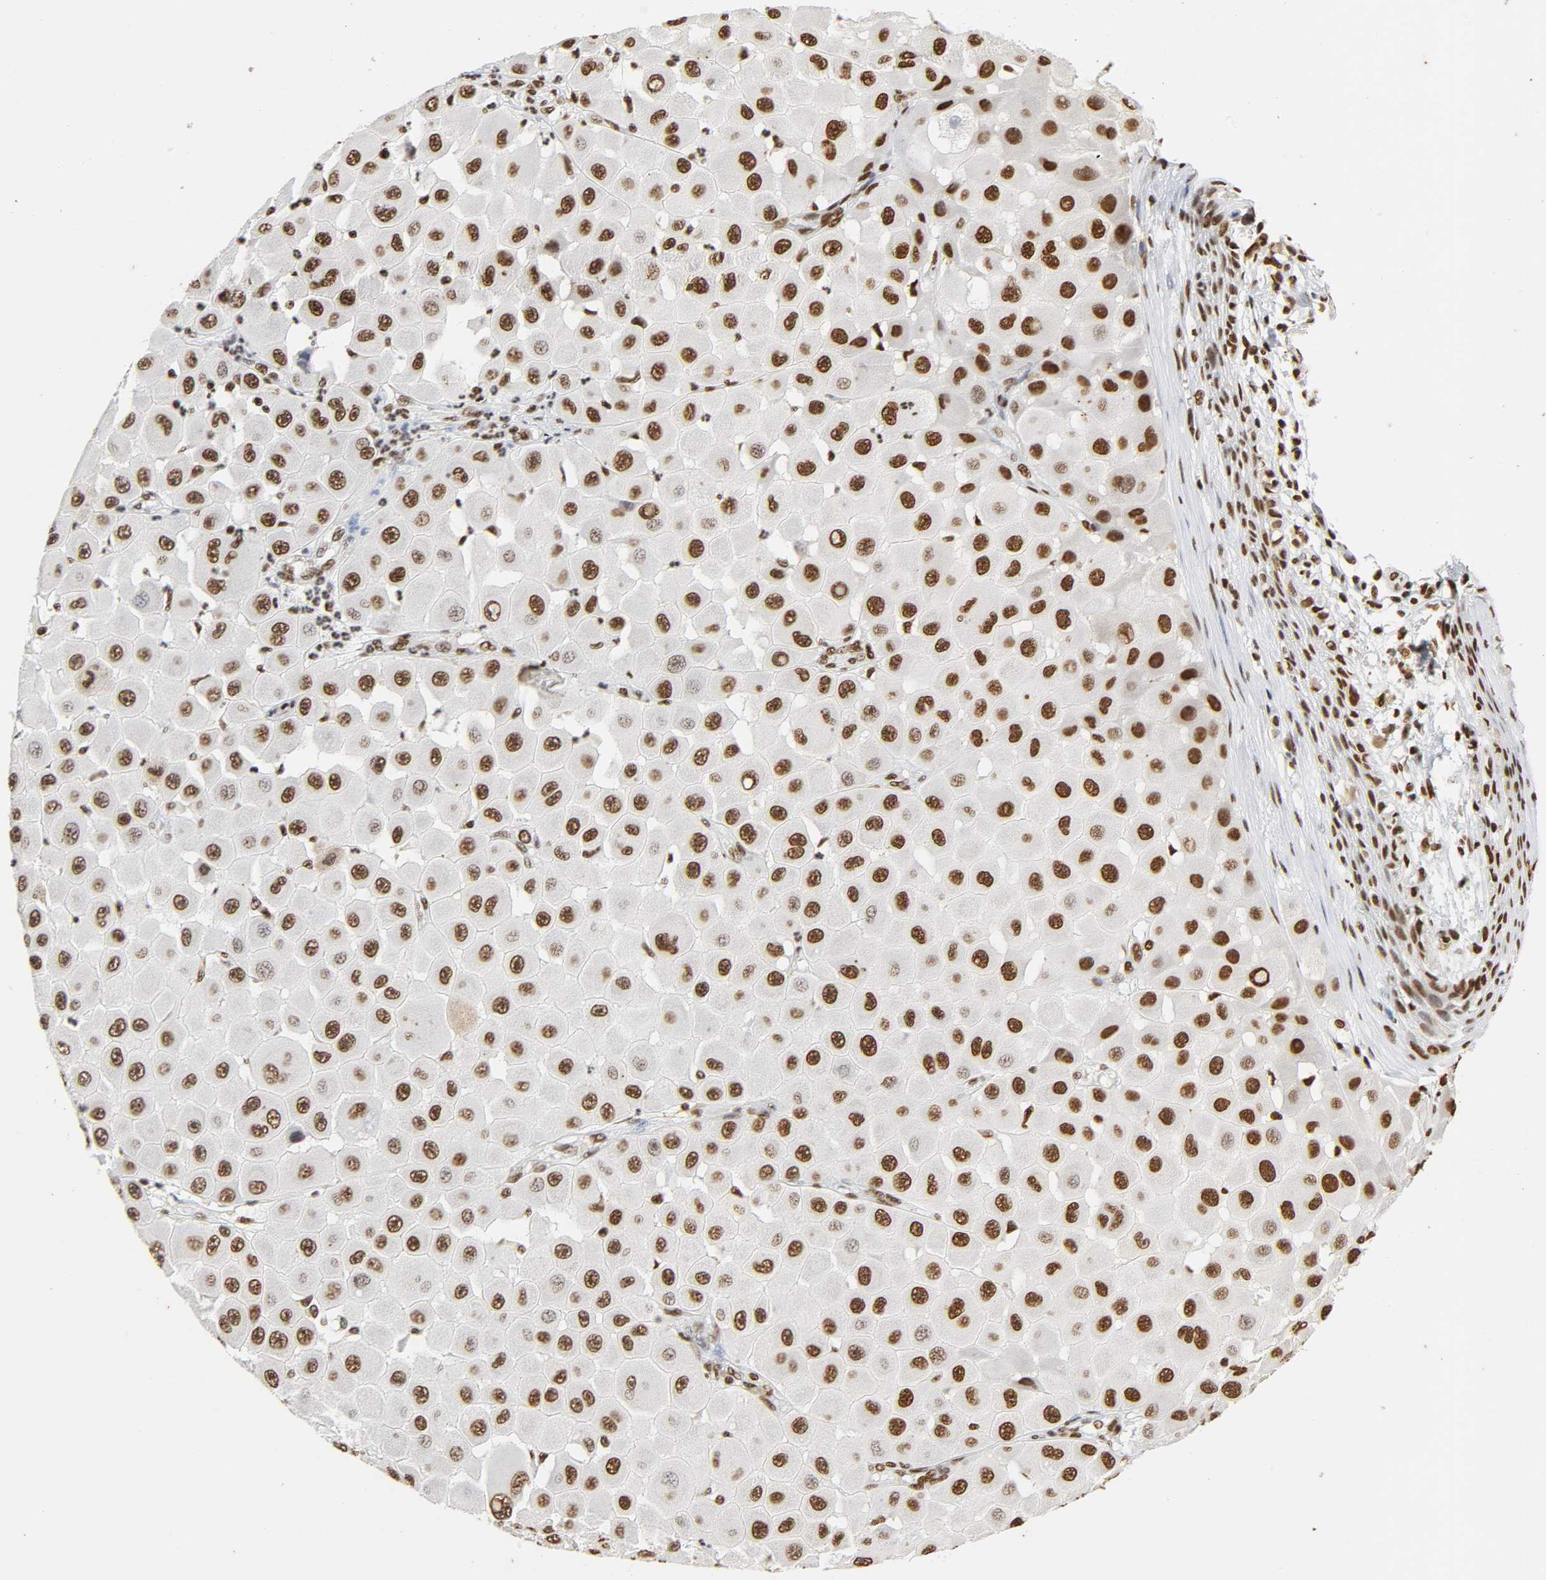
{"staining": {"intensity": "strong", "quantity": ">75%", "location": "nuclear"}, "tissue": "melanoma", "cell_type": "Tumor cells", "image_type": "cancer", "snomed": [{"axis": "morphology", "description": "Malignant melanoma, NOS"}, {"axis": "topography", "description": "Skin"}], "caption": "This micrograph displays melanoma stained with immunohistochemistry (IHC) to label a protein in brown. The nuclear of tumor cells show strong positivity for the protein. Nuclei are counter-stained blue.", "gene": "HNRNPC", "patient": {"sex": "female", "age": 81}}